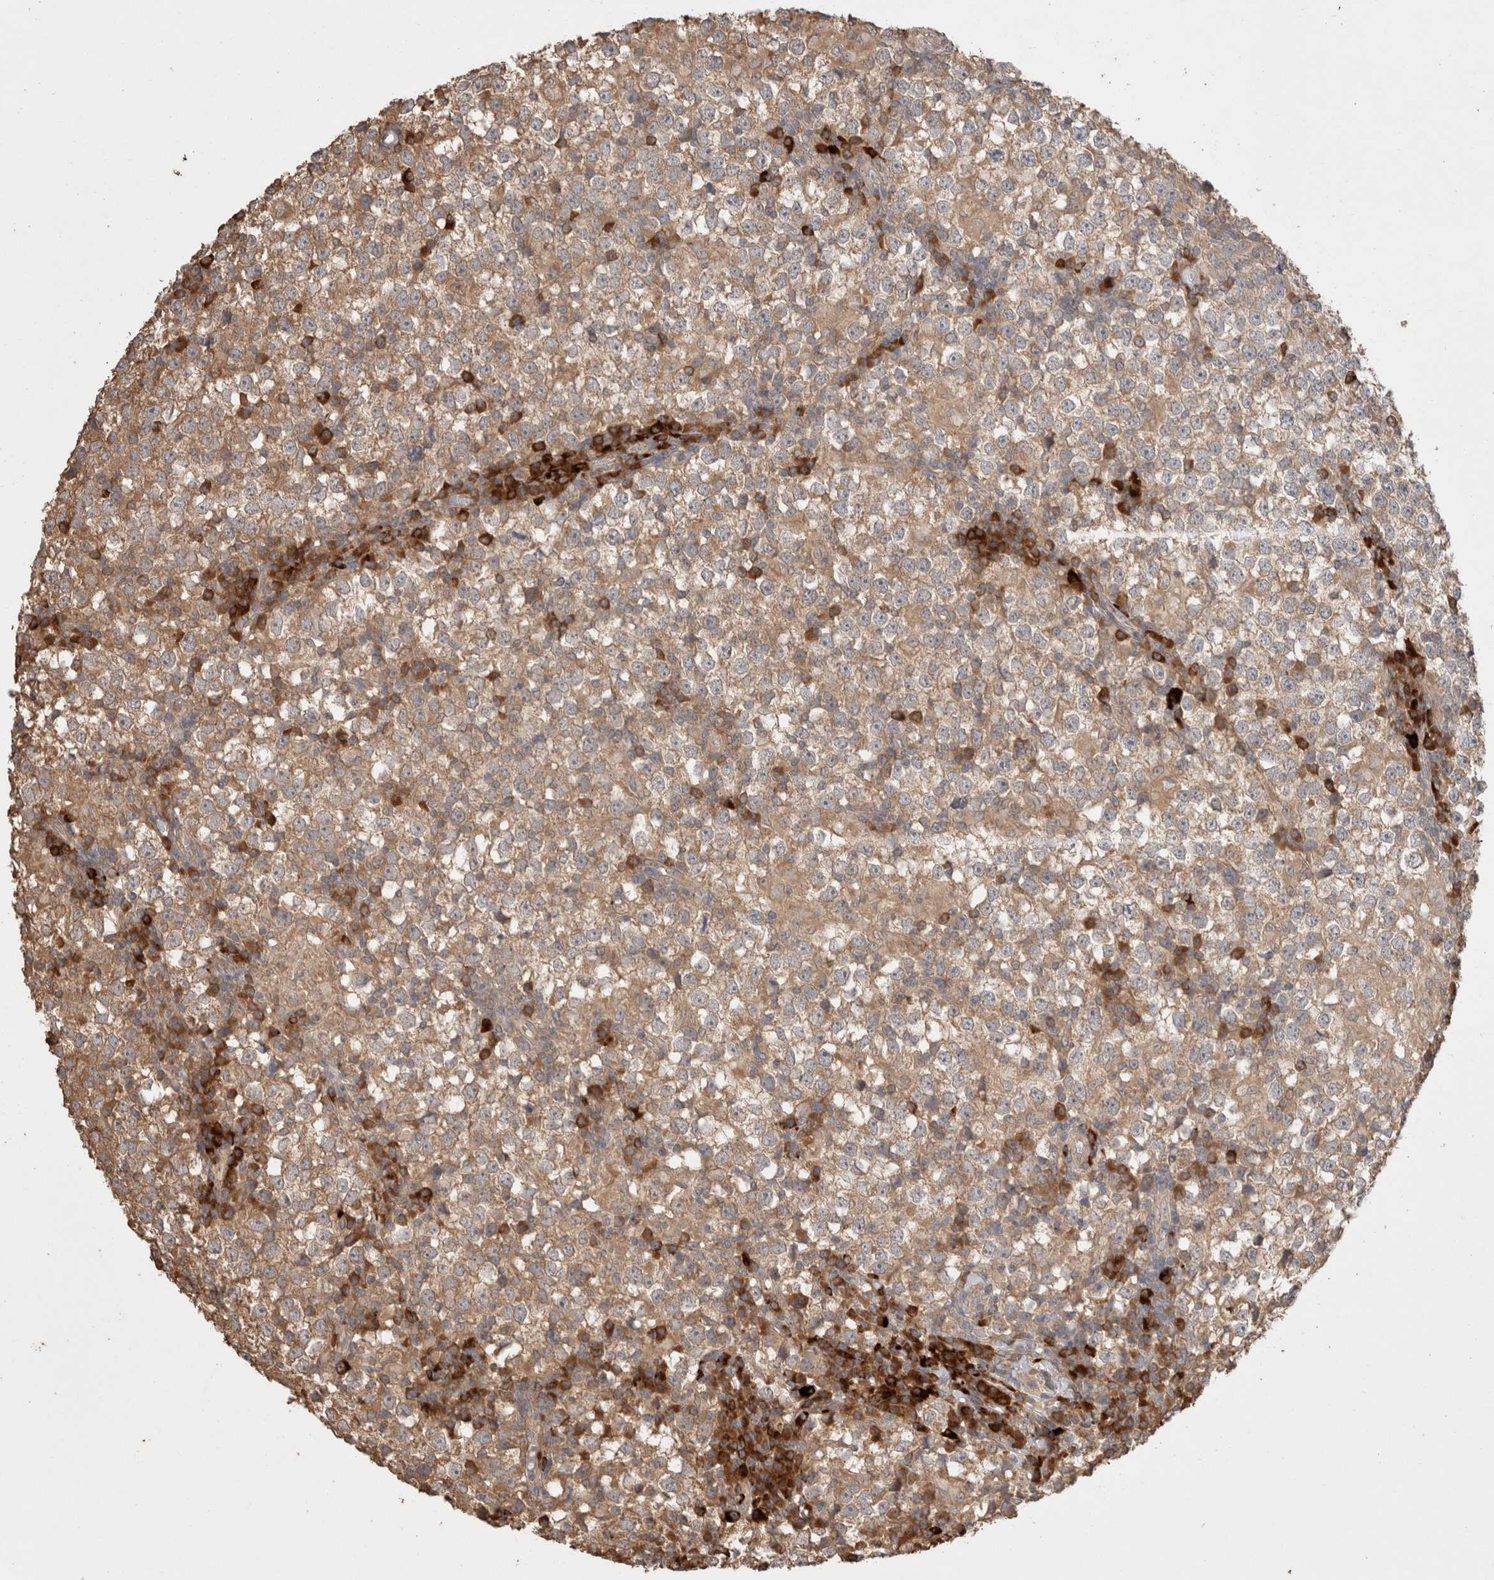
{"staining": {"intensity": "weak", "quantity": ">75%", "location": "cytoplasmic/membranous"}, "tissue": "testis cancer", "cell_type": "Tumor cells", "image_type": "cancer", "snomed": [{"axis": "morphology", "description": "Seminoma, NOS"}, {"axis": "topography", "description": "Testis"}], "caption": "Immunohistochemistry (IHC) photomicrograph of neoplastic tissue: human testis cancer stained using immunohistochemistry exhibits low levels of weak protein expression localized specifically in the cytoplasmic/membranous of tumor cells, appearing as a cytoplasmic/membranous brown color.", "gene": "HROB", "patient": {"sex": "male", "age": 65}}